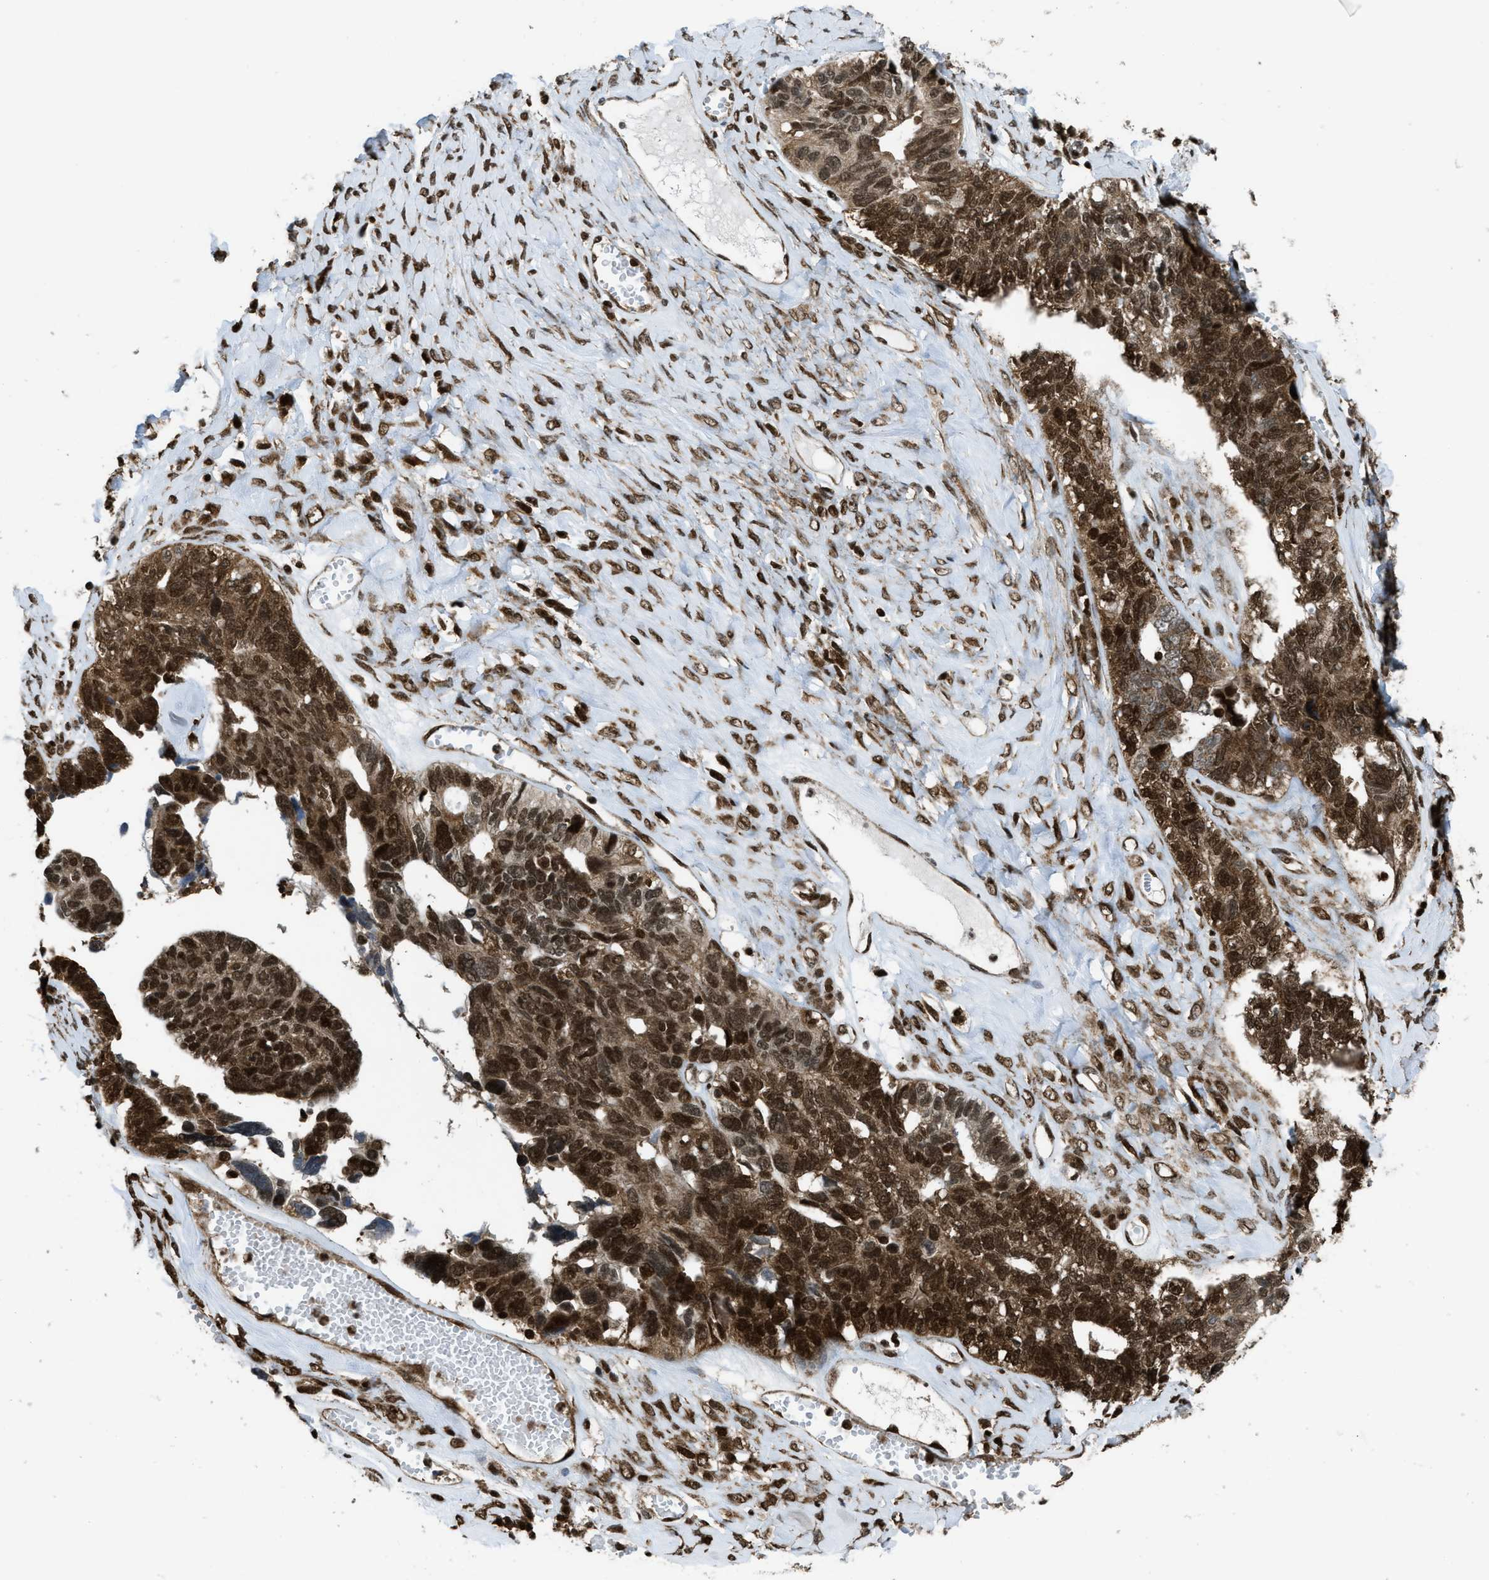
{"staining": {"intensity": "strong", "quantity": ">75%", "location": "cytoplasmic/membranous,nuclear"}, "tissue": "ovarian cancer", "cell_type": "Tumor cells", "image_type": "cancer", "snomed": [{"axis": "morphology", "description": "Cystadenocarcinoma, serous, NOS"}, {"axis": "topography", "description": "Ovary"}], "caption": "Immunohistochemistry (IHC) image of neoplastic tissue: serous cystadenocarcinoma (ovarian) stained using immunohistochemistry demonstrates high levels of strong protein expression localized specifically in the cytoplasmic/membranous and nuclear of tumor cells, appearing as a cytoplasmic/membranous and nuclear brown color.", "gene": "TNPO1", "patient": {"sex": "female", "age": 79}}